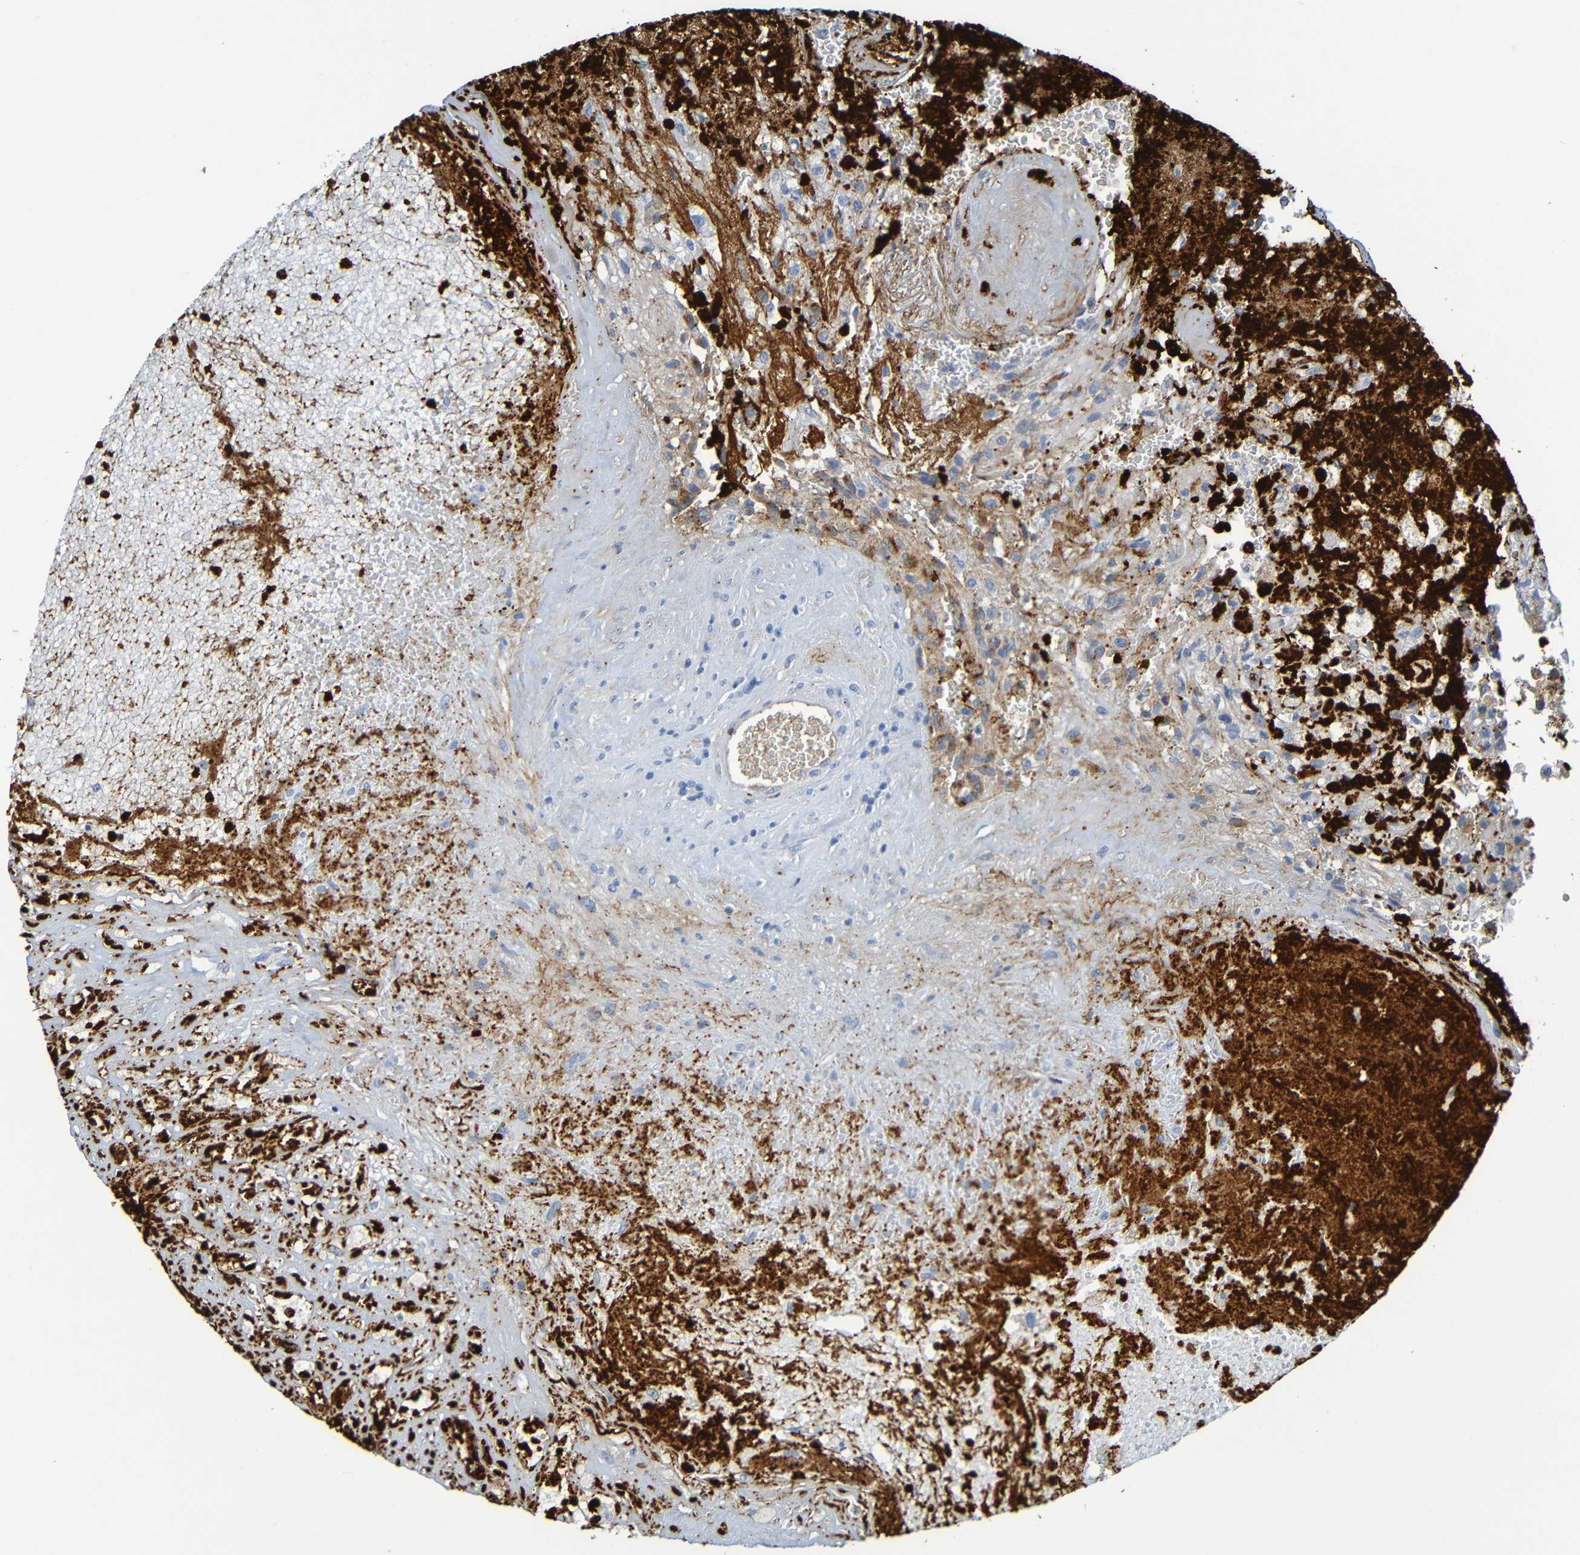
{"staining": {"intensity": "strong", "quantity": "<25%", "location": "cytoplasmic/membranous"}, "tissue": "glioma", "cell_type": "Tumor cells", "image_type": "cancer", "snomed": [{"axis": "morphology", "description": "Normal tissue, NOS"}, {"axis": "morphology", "description": "Glioma, malignant, High grade"}, {"axis": "topography", "description": "Cerebral cortex"}], "caption": "The micrograph exhibits a brown stain indicating the presence of a protein in the cytoplasmic/membranous of tumor cells in glioma.", "gene": "IL10", "patient": {"sex": "male", "age": 56}}